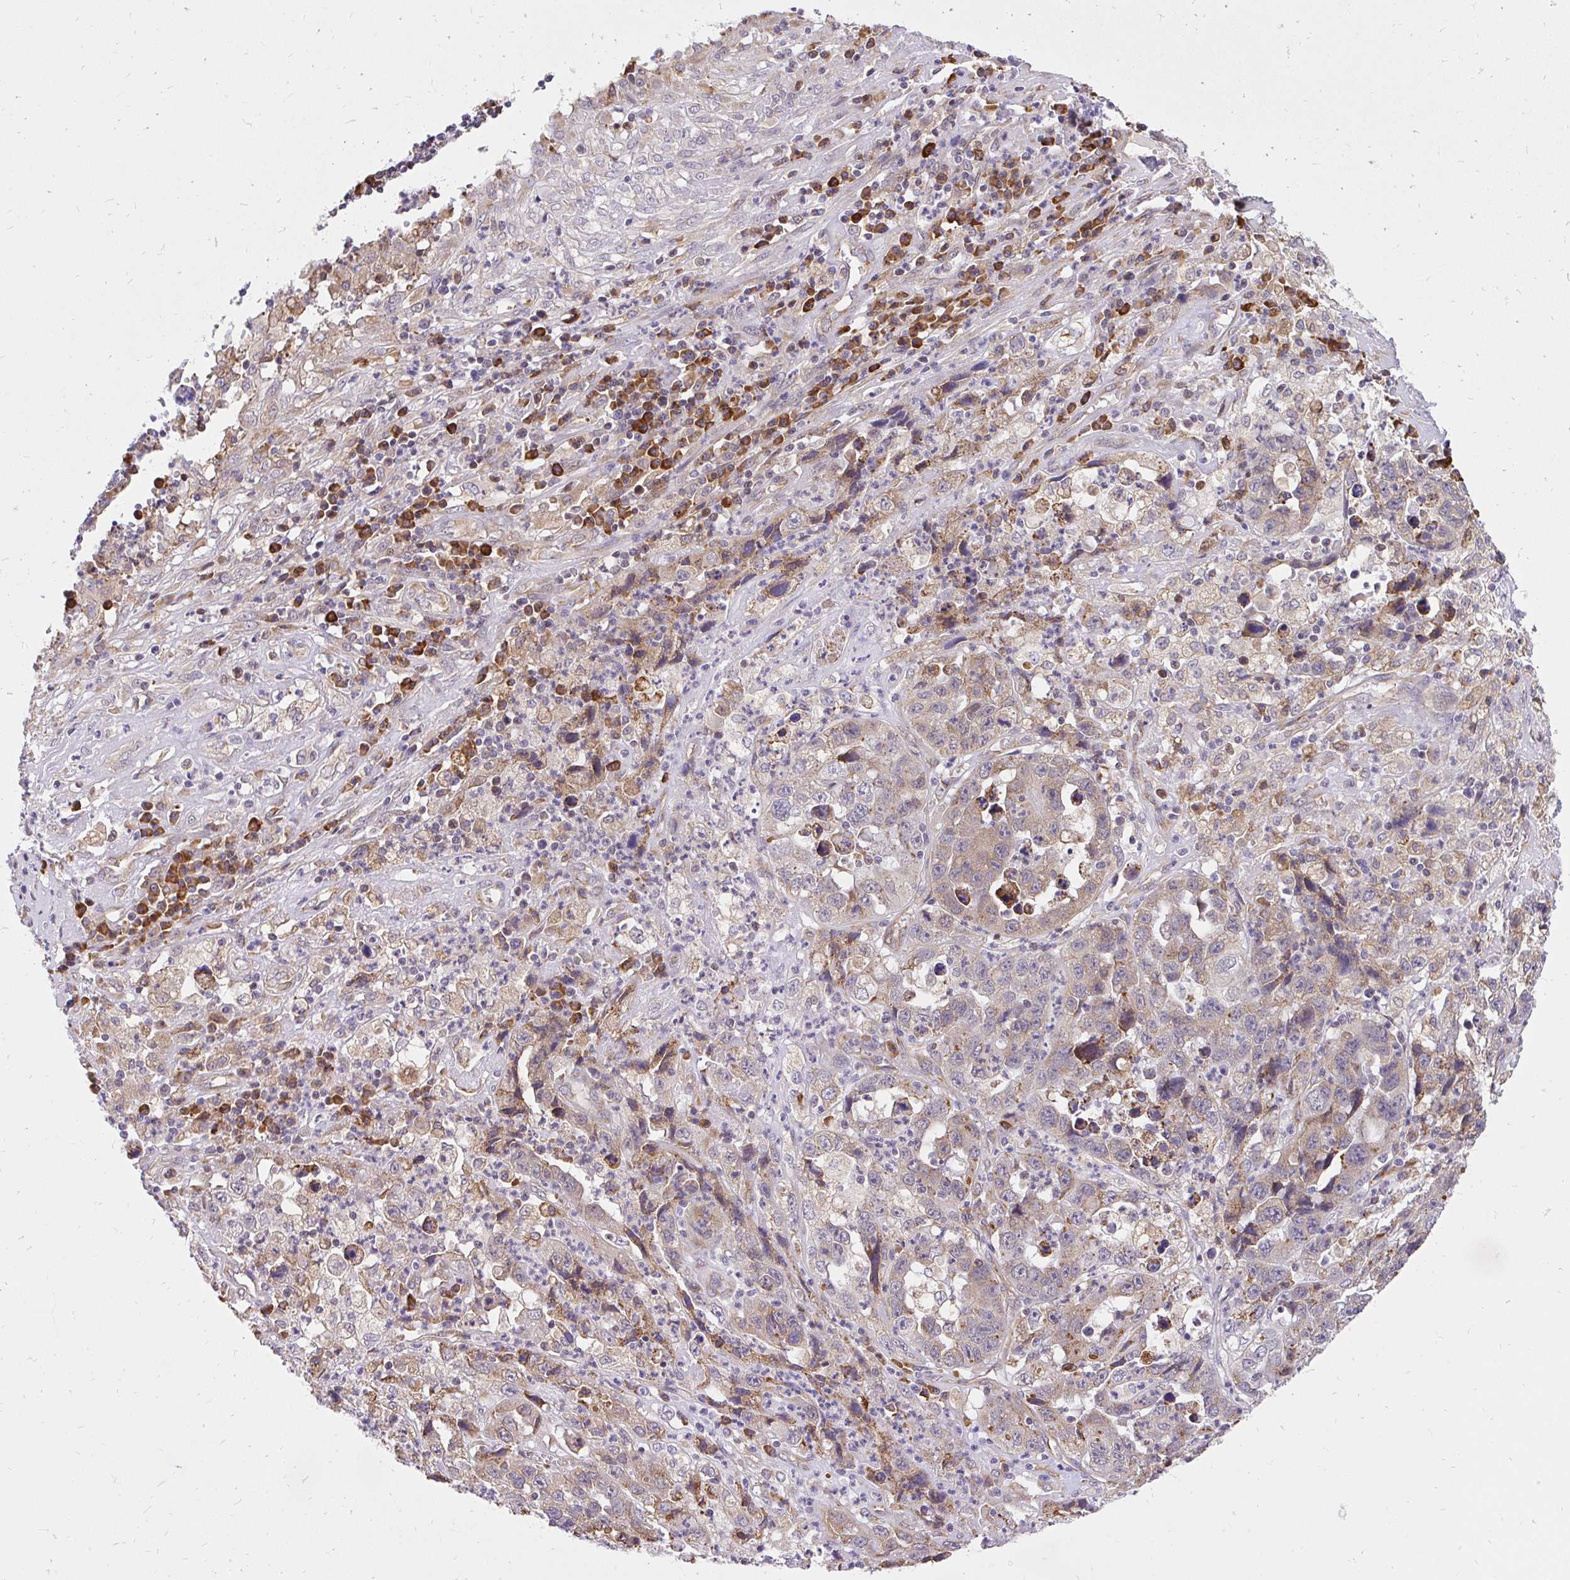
{"staining": {"intensity": "weak", "quantity": ">75%", "location": "cytoplasmic/membranous"}, "tissue": "endometrial cancer", "cell_type": "Tumor cells", "image_type": "cancer", "snomed": [{"axis": "morphology", "description": "Adenocarcinoma, NOS"}, {"axis": "topography", "description": "Uterus"}], "caption": "This is a photomicrograph of immunohistochemistry staining of endometrial adenocarcinoma, which shows weak expression in the cytoplasmic/membranous of tumor cells.", "gene": "NAALAD2", "patient": {"sex": "female", "age": 62}}